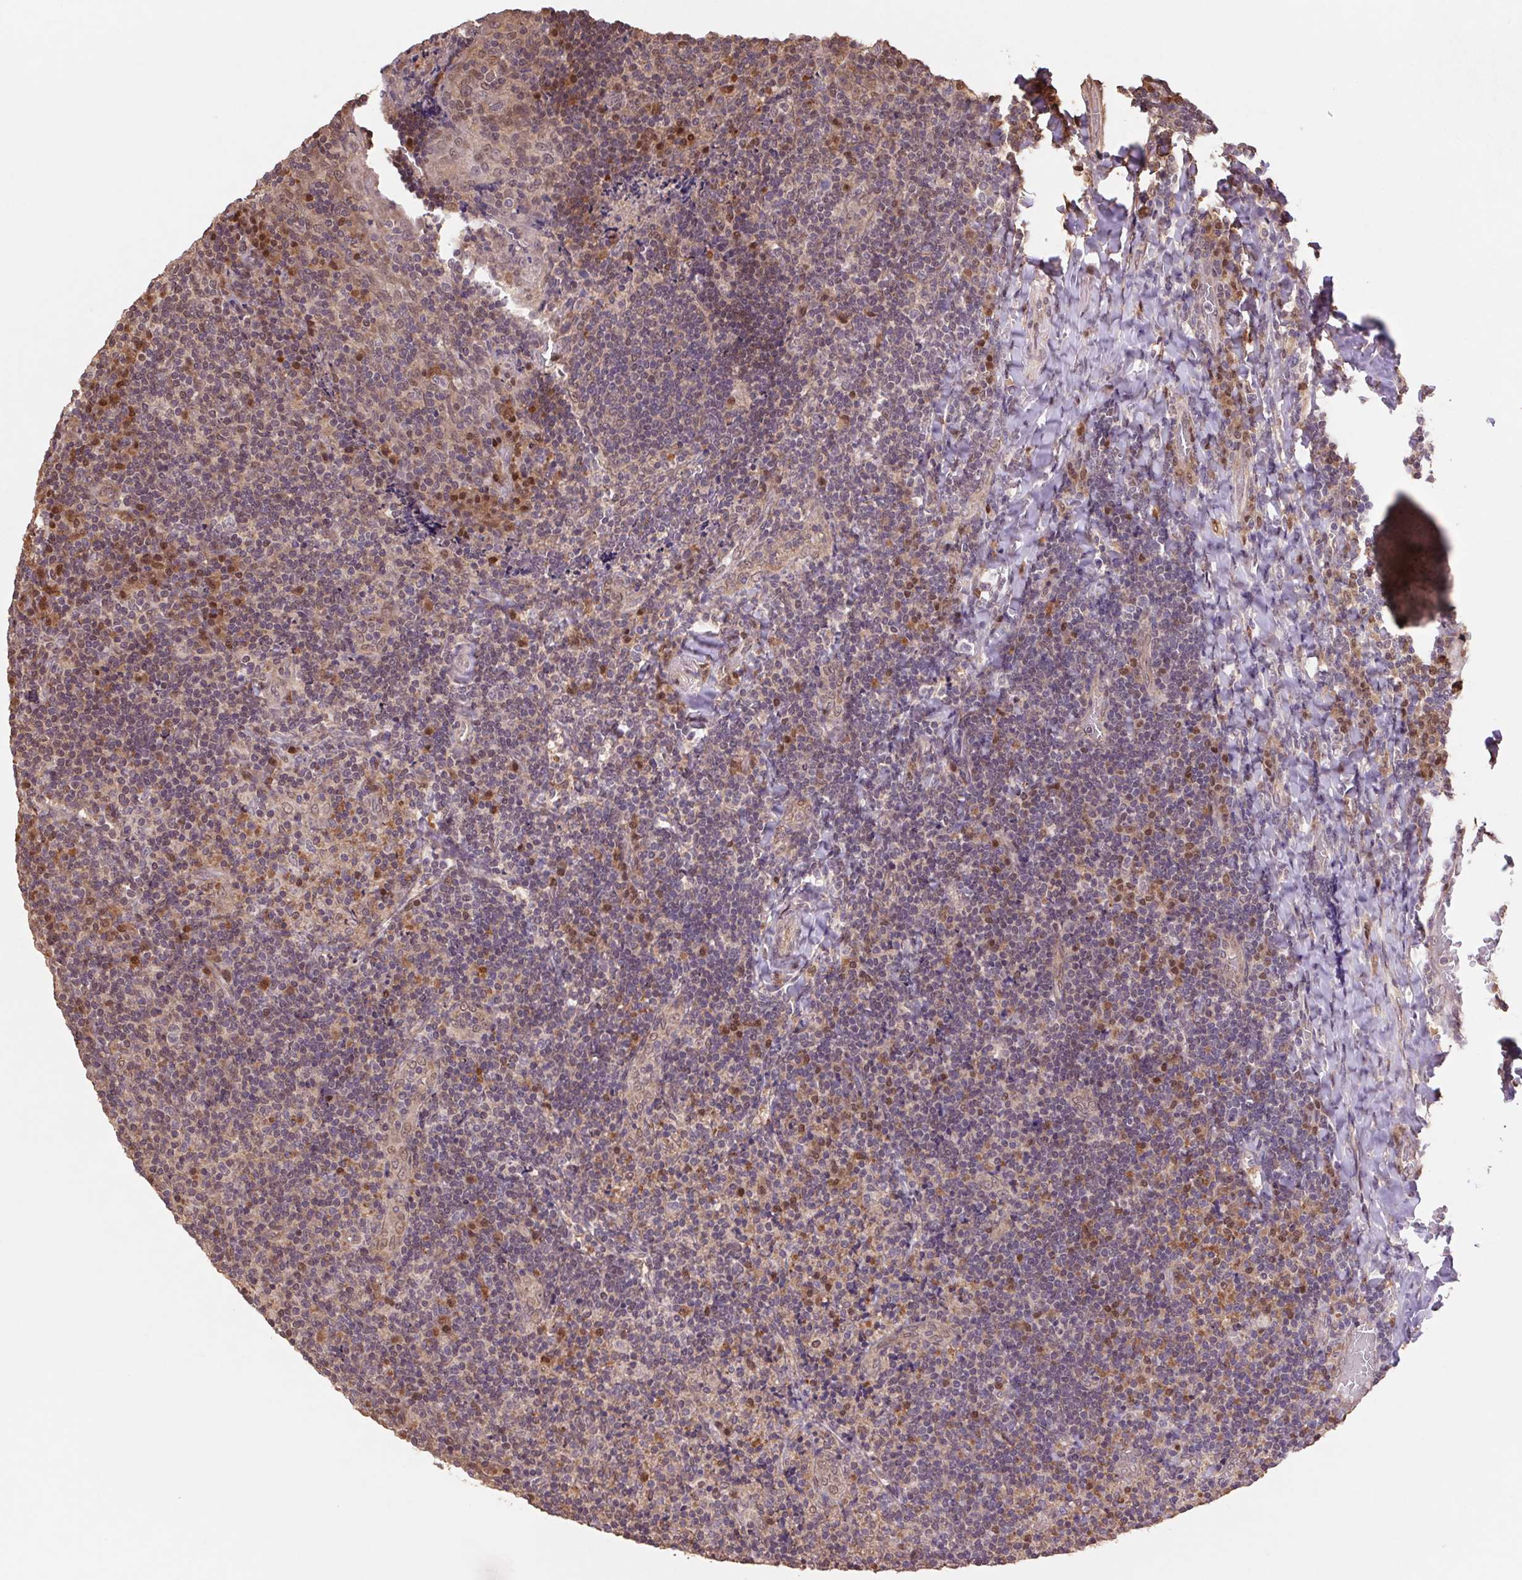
{"staining": {"intensity": "moderate", "quantity": "<25%", "location": "cytoplasmic/membranous,nuclear"}, "tissue": "tonsil", "cell_type": "Germinal center cells", "image_type": "normal", "snomed": [{"axis": "morphology", "description": "Normal tissue, NOS"}, {"axis": "topography", "description": "Tonsil"}], "caption": "Immunohistochemical staining of normal human tonsil displays low levels of moderate cytoplasmic/membranous,nuclear staining in approximately <25% of germinal center cells.", "gene": "CUTA", "patient": {"sex": "male", "age": 17}}